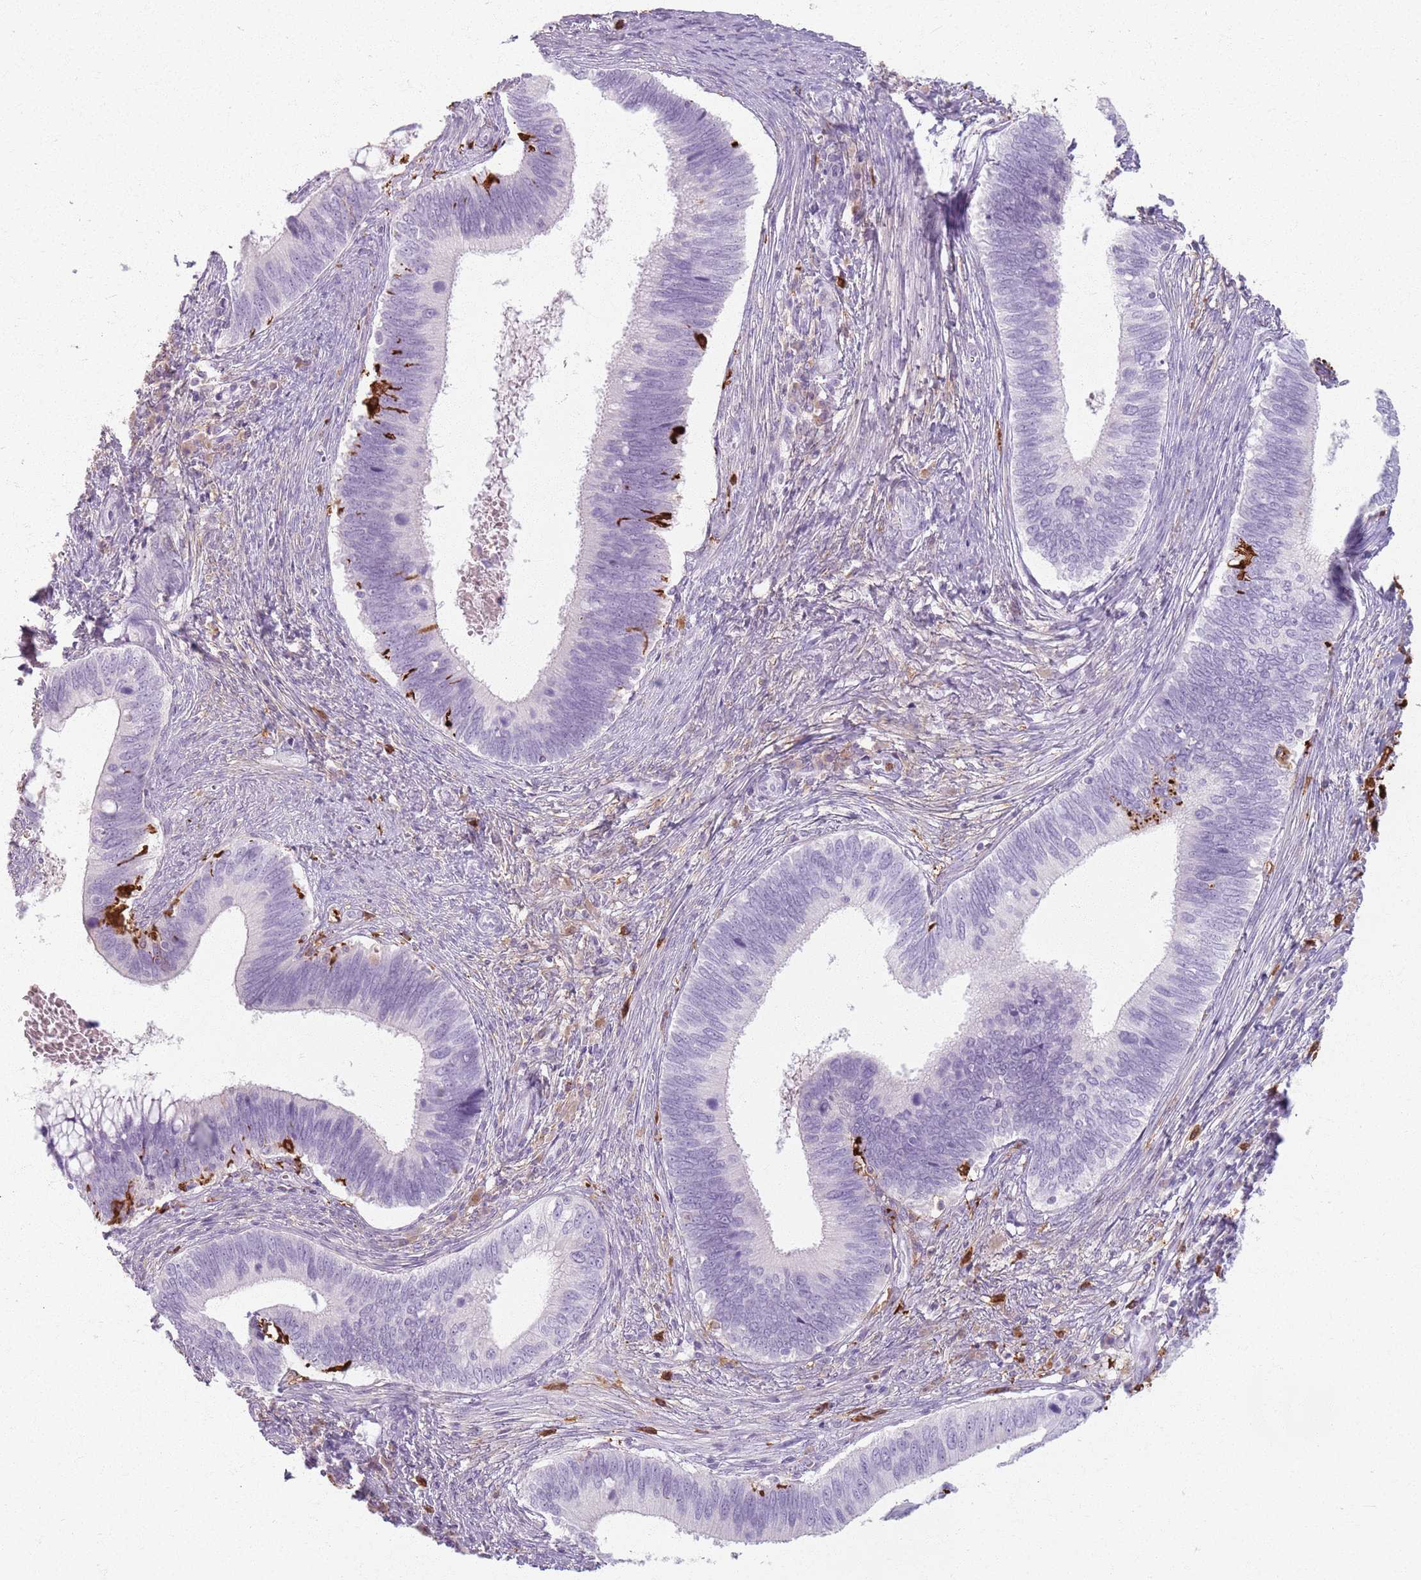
{"staining": {"intensity": "negative", "quantity": "none", "location": "none"}, "tissue": "cervical cancer", "cell_type": "Tumor cells", "image_type": "cancer", "snomed": [{"axis": "morphology", "description": "Adenocarcinoma, NOS"}, {"axis": "topography", "description": "Cervix"}], "caption": "Micrograph shows no significant protein staining in tumor cells of cervical adenocarcinoma.", "gene": "GDPGP1", "patient": {"sex": "female", "age": 42}}